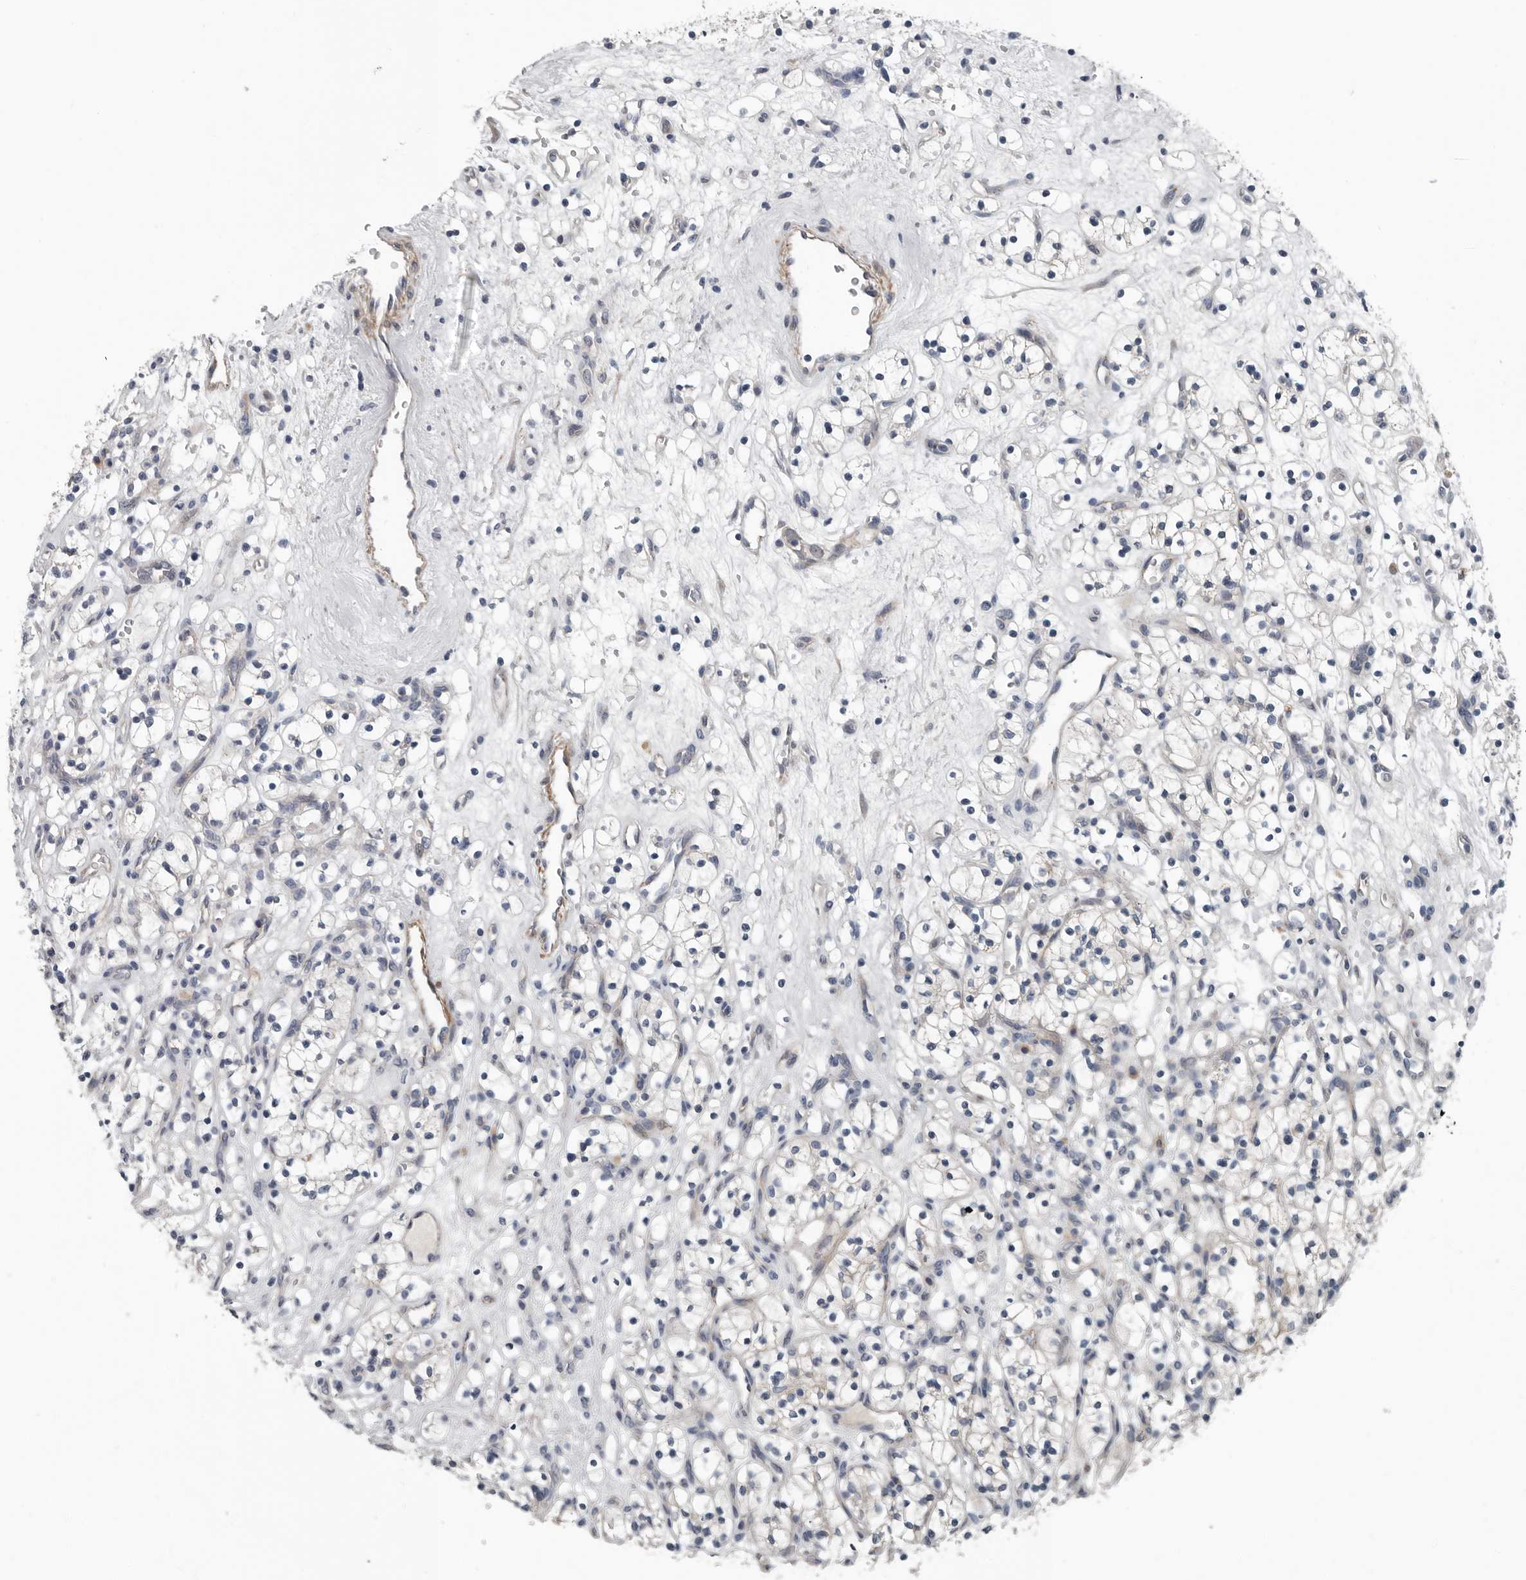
{"staining": {"intensity": "negative", "quantity": "none", "location": "none"}, "tissue": "renal cancer", "cell_type": "Tumor cells", "image_type": "cancer", "snomed": [{"axis": "morphology", "description": "Adenocarcinoma, NOS"}, {"axis": "topography", "description": "Kidney"}], "caption": "IHC photomicrograph of renal adenocarcinoma stained for a protein (brown), which shows no staining in tumor cells.", "gene": "DPY19L4", "patient": {"sex": "female", "age": 57}}